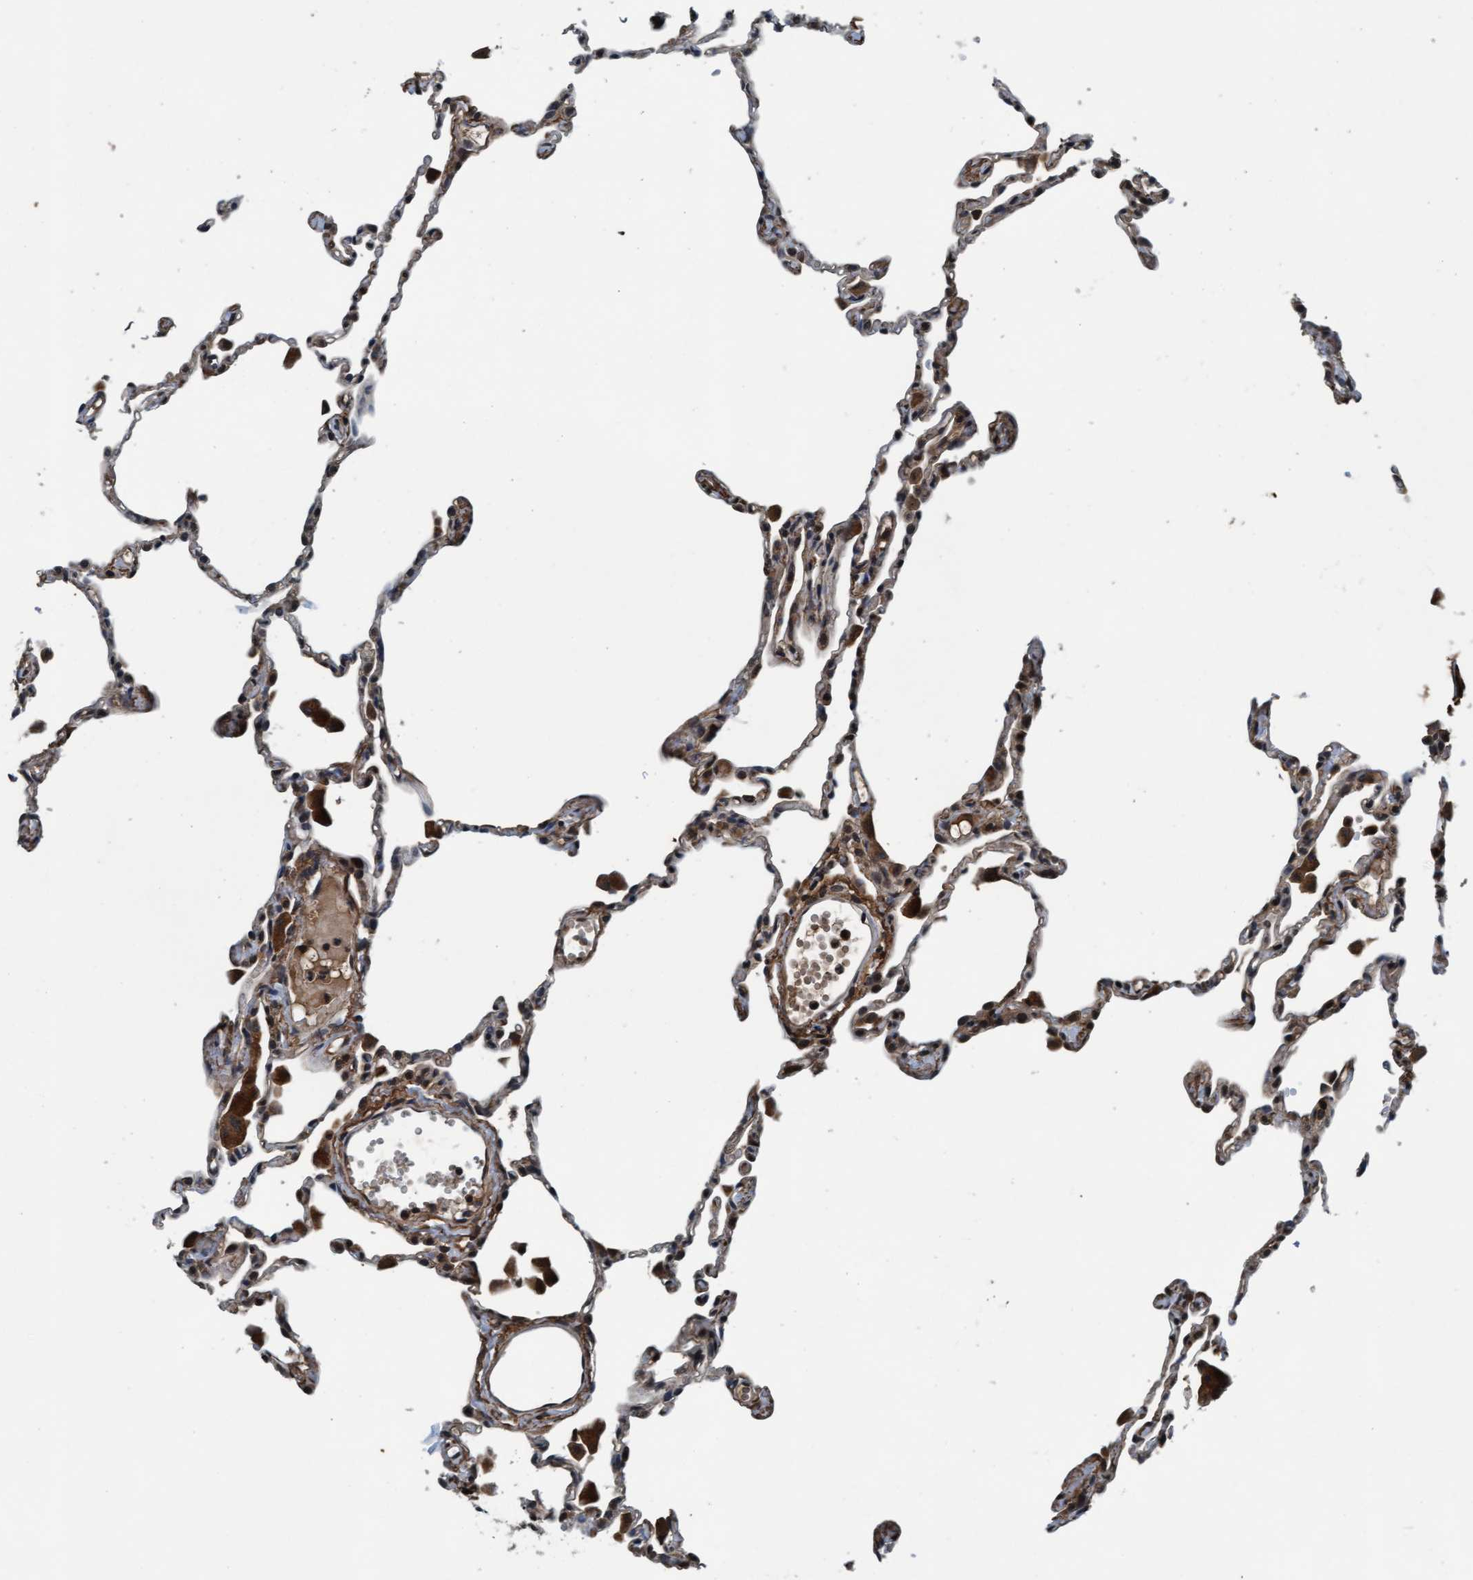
{"staining": {"intensity": "negative", "quantity": "none", "location": "none"}, "tissue": "lung", "cell_type": "Alveolar cells", "image_type": "normal", "snomed": [{"axis": "morphology", "description": "Normal tissue, NOS"}, {"axis": "topography", "description": "Lung"}], "caption": "Immunohistochemistry photomicrograph of normal human lung stained for a protein (brown), which reveals no staining in alveolar cells.", "gene": "WASF1", "patient": {"sex": "female", "age": 49}}